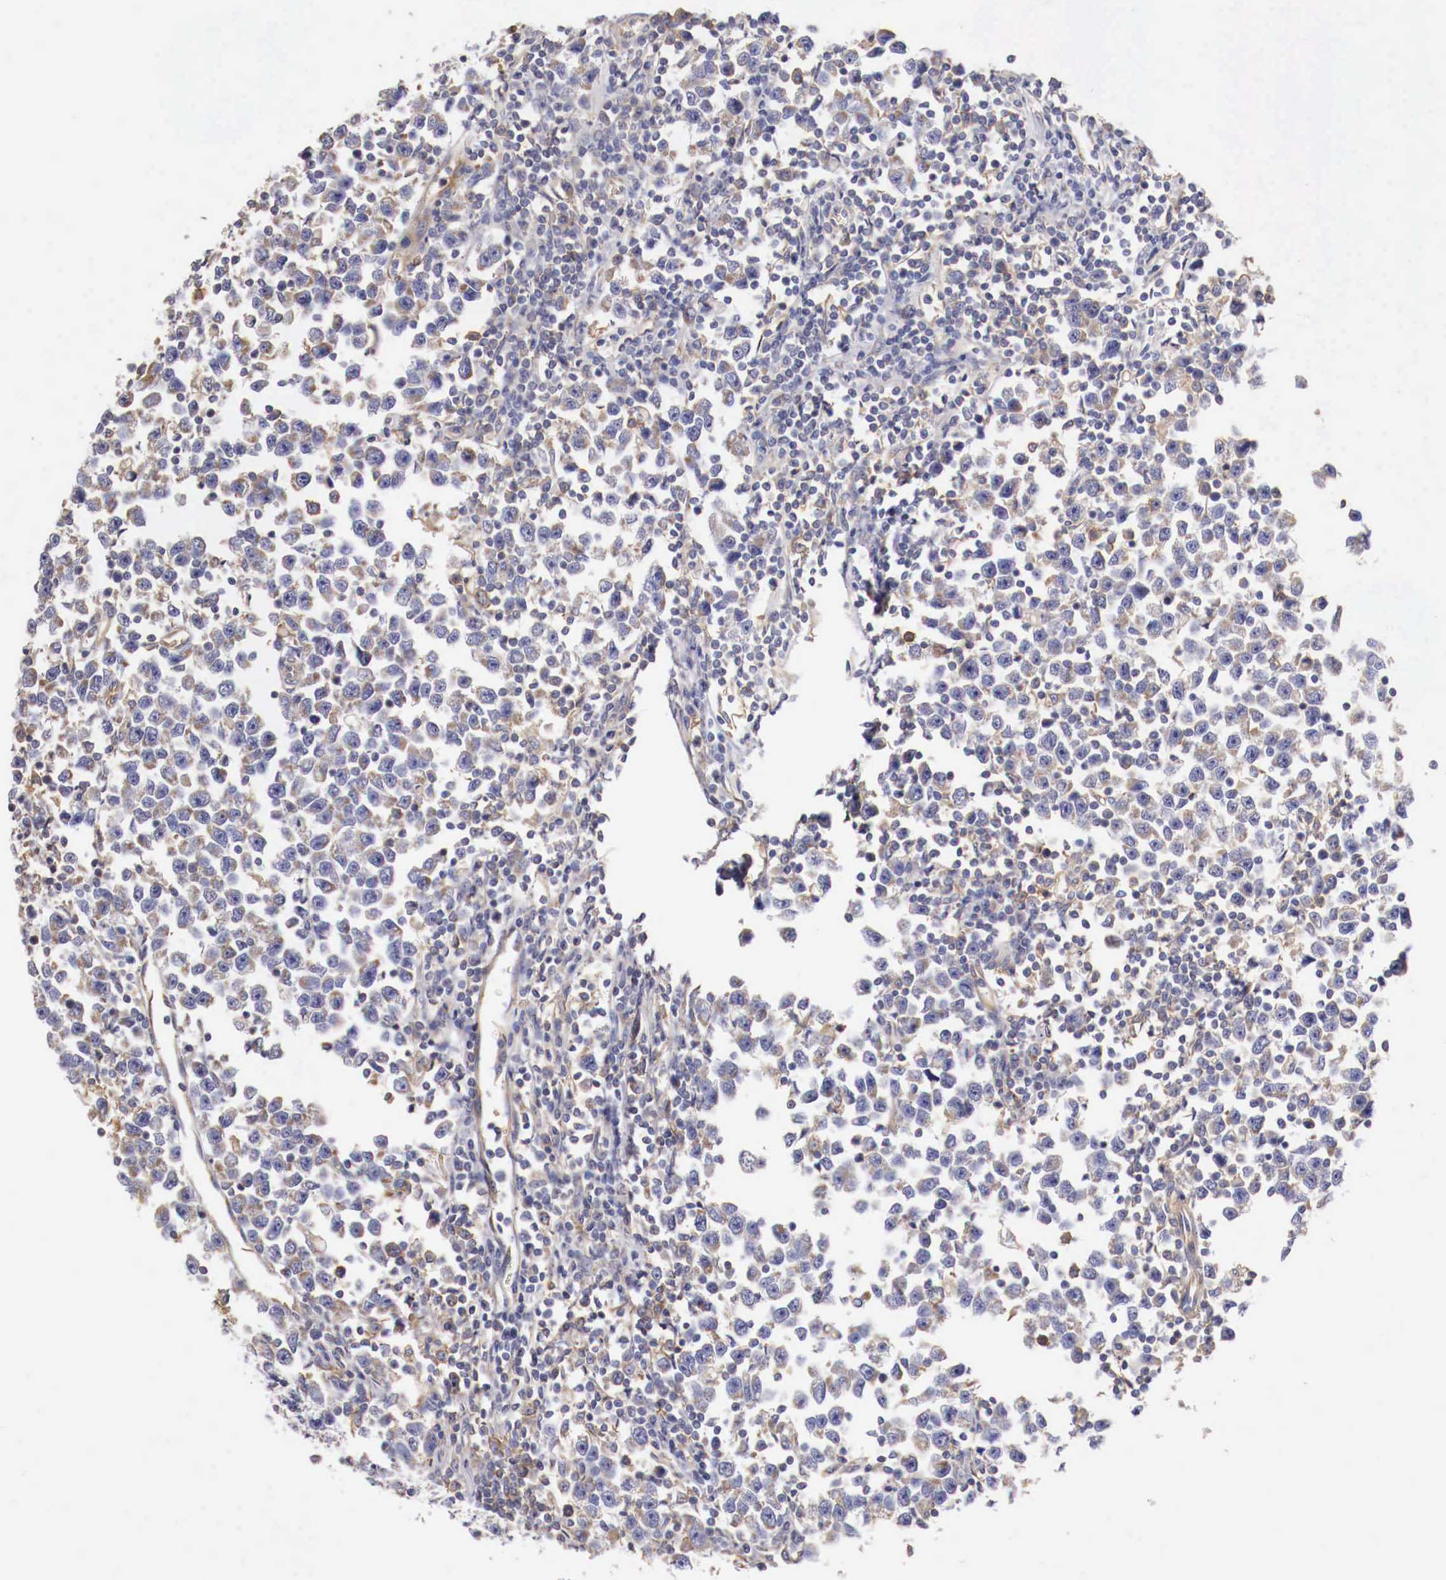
{"staining": {"intensity": "moderate", "quantity": "25%-75%", "location": "cytoplasmic/membranous"}, "tissue": "testis cancer", "cell_type": "Tumor cells", "image_type": "cancer", "snomed": [{"axis": "morphology", "description": "Seminoma, NOS"}, {"axis": "topography", "description": "Testis"}], "caption": "Testis seminoma stained with a protein marker exhibits moderate staining in tumor cells.", "gene": "PITPNA", "patient": {"sex": "male", "age": 43}}